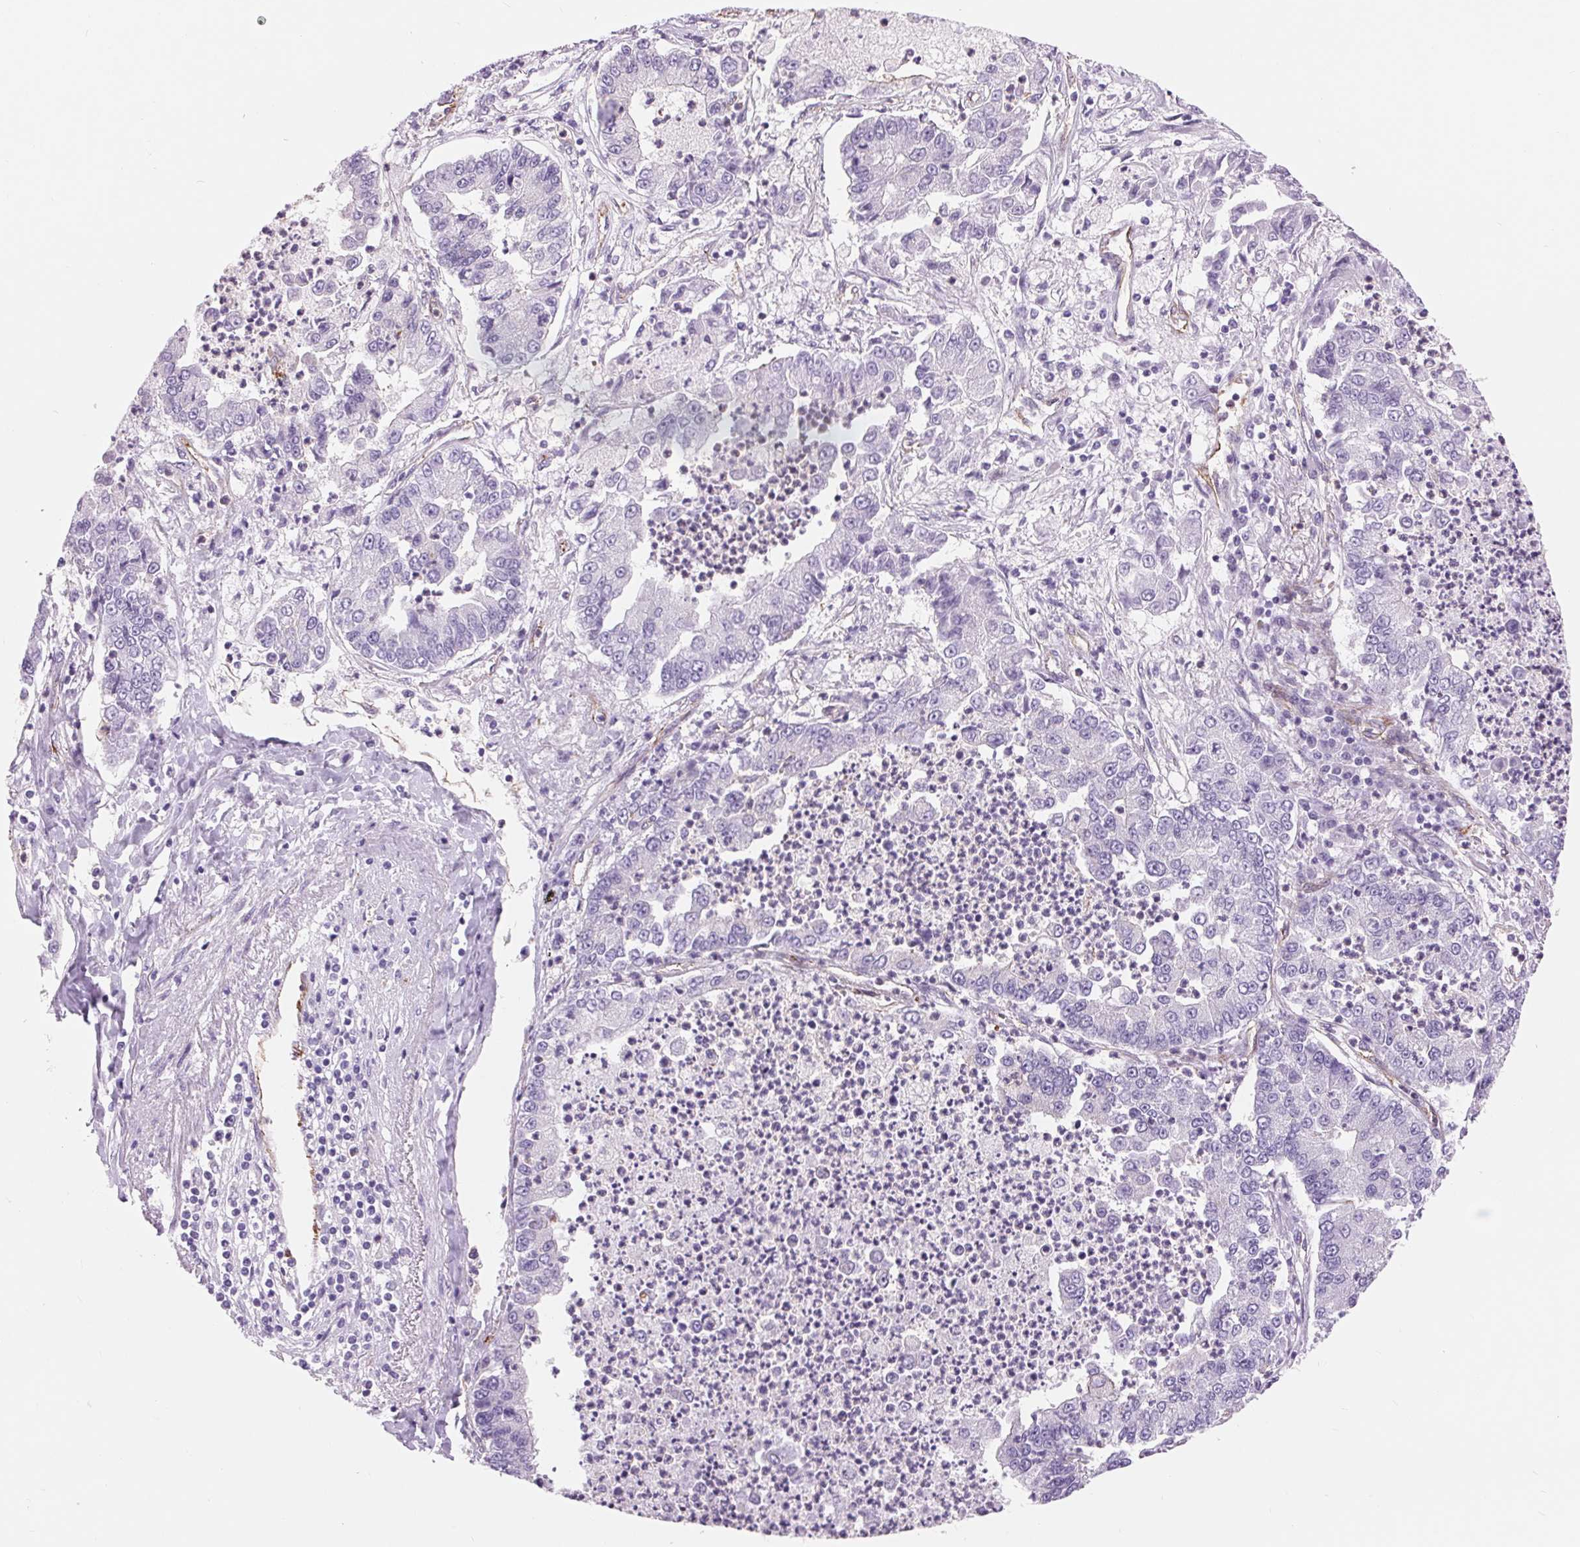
{"staining": {"intensity": "negative", "quantity": "none", "location": "none"}, "tissue": "lung cancer", "cell_type": "Tumor cells", "image_type": "cancer", "snomed": [{"axis": "morphology", "description": "Adenocarcinoma, NOS"}, {"axis": "topography", "description": "Lung"}], "caption": "Immunohistochemistry photomicrograph of lung adenocarcinoma stained for a protein (brown), which demonstrates no expression in tumor cells.", "gene": "DIXDC1", "patient": {"sex": "female", "age": 57}}